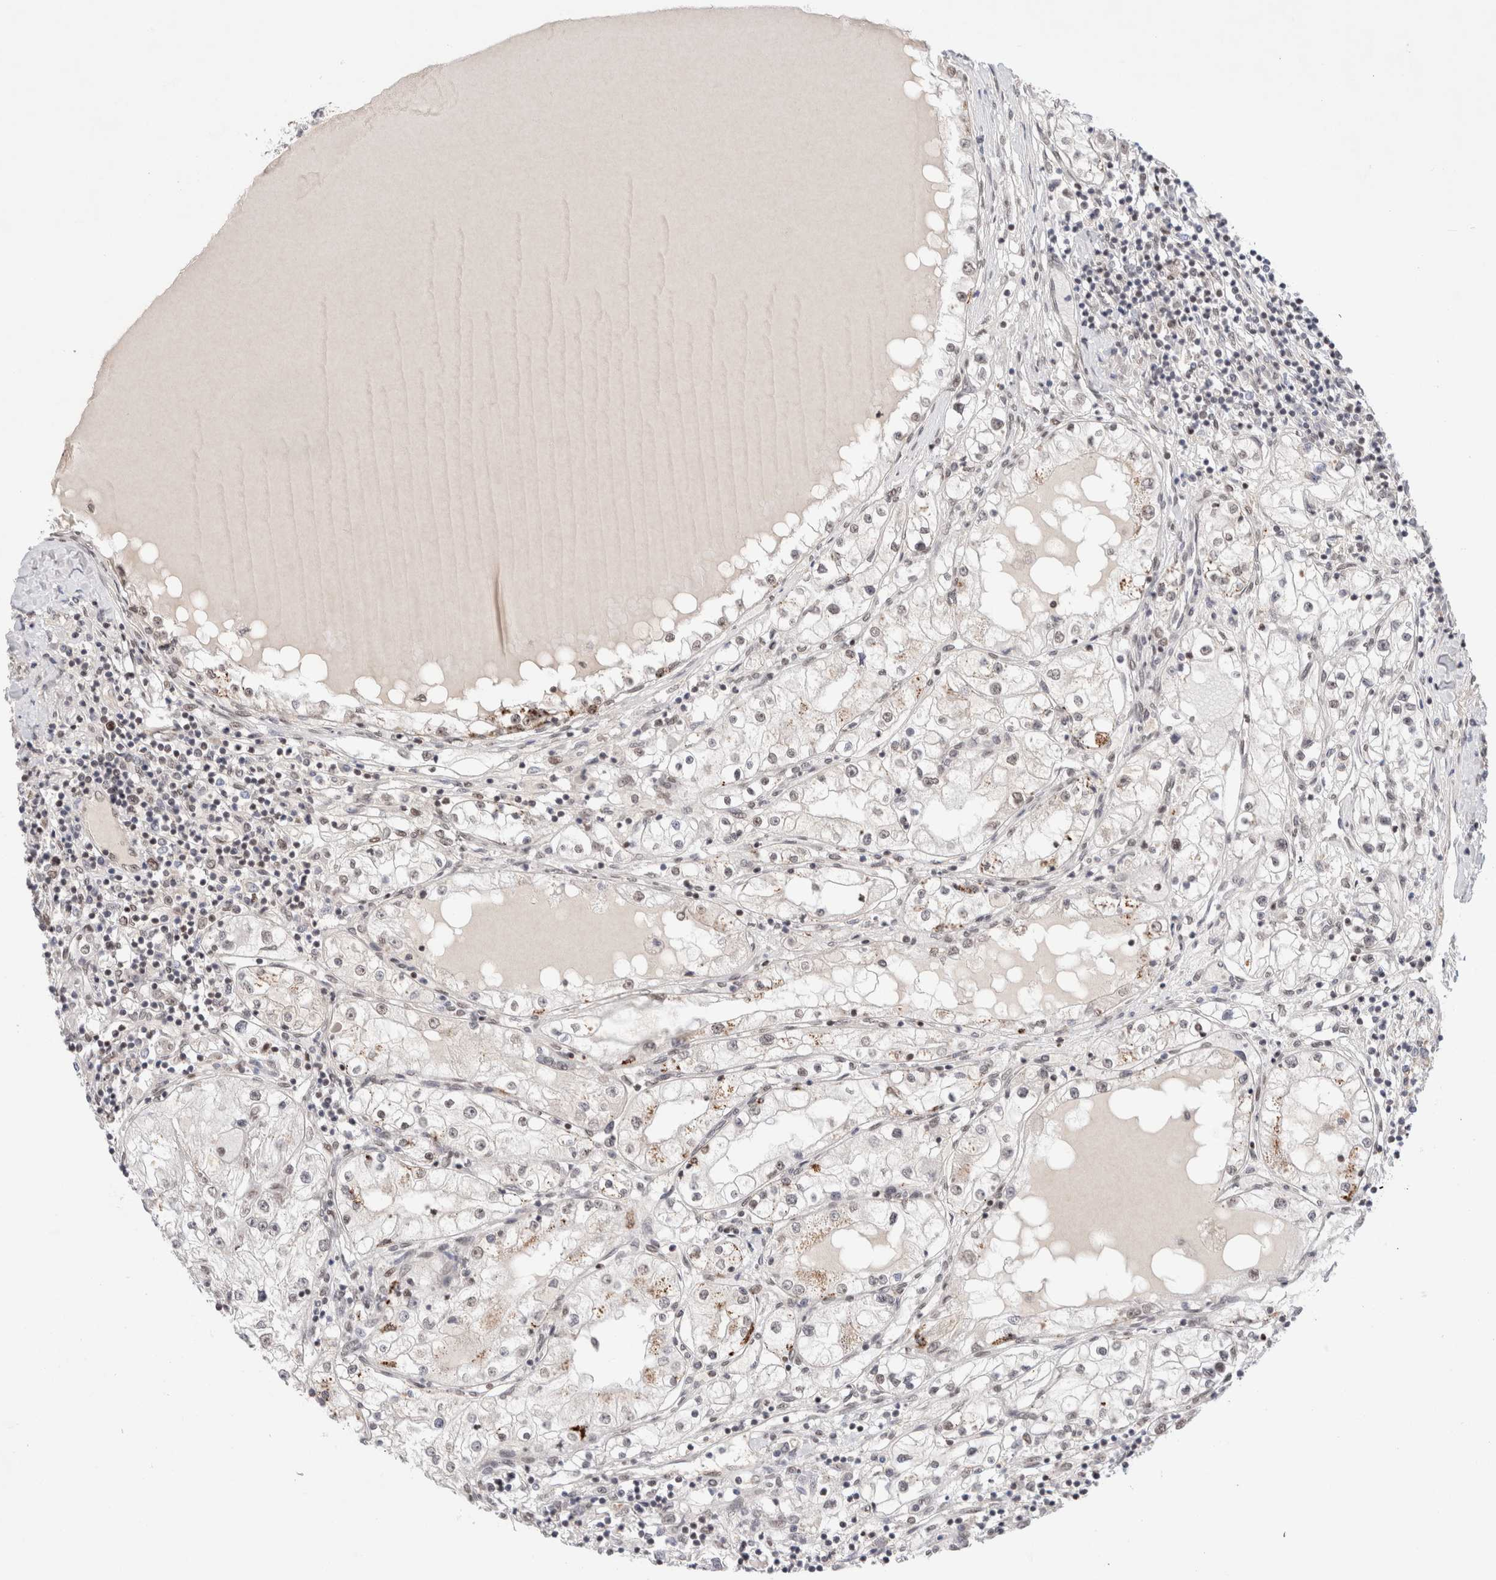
{"staining": {"intensity": "weak", "quantity": "<25%", "location": "cytoplasmic/membranous"}, "tissue": "renal cancer", "cell_type": "Tumor cells", "image_type": "cancer", "snomed": [{"axis": "morphology", "description": "Adenocarcinoma, NOS"}, {"axis": "topography", "description": "Kidney"}], "caption": "This is a micrograph of IHC staining of adenocarcinoma (renal), which shows no staining in tumor cells. The staining was performed using DAB to visualize the protein expression in brown, while the nuclei were stained in blue with hematoxylin (Magnification: 20x).", "gene": "GATAD2A", "patient": {"sex": "male", "age": 68}}